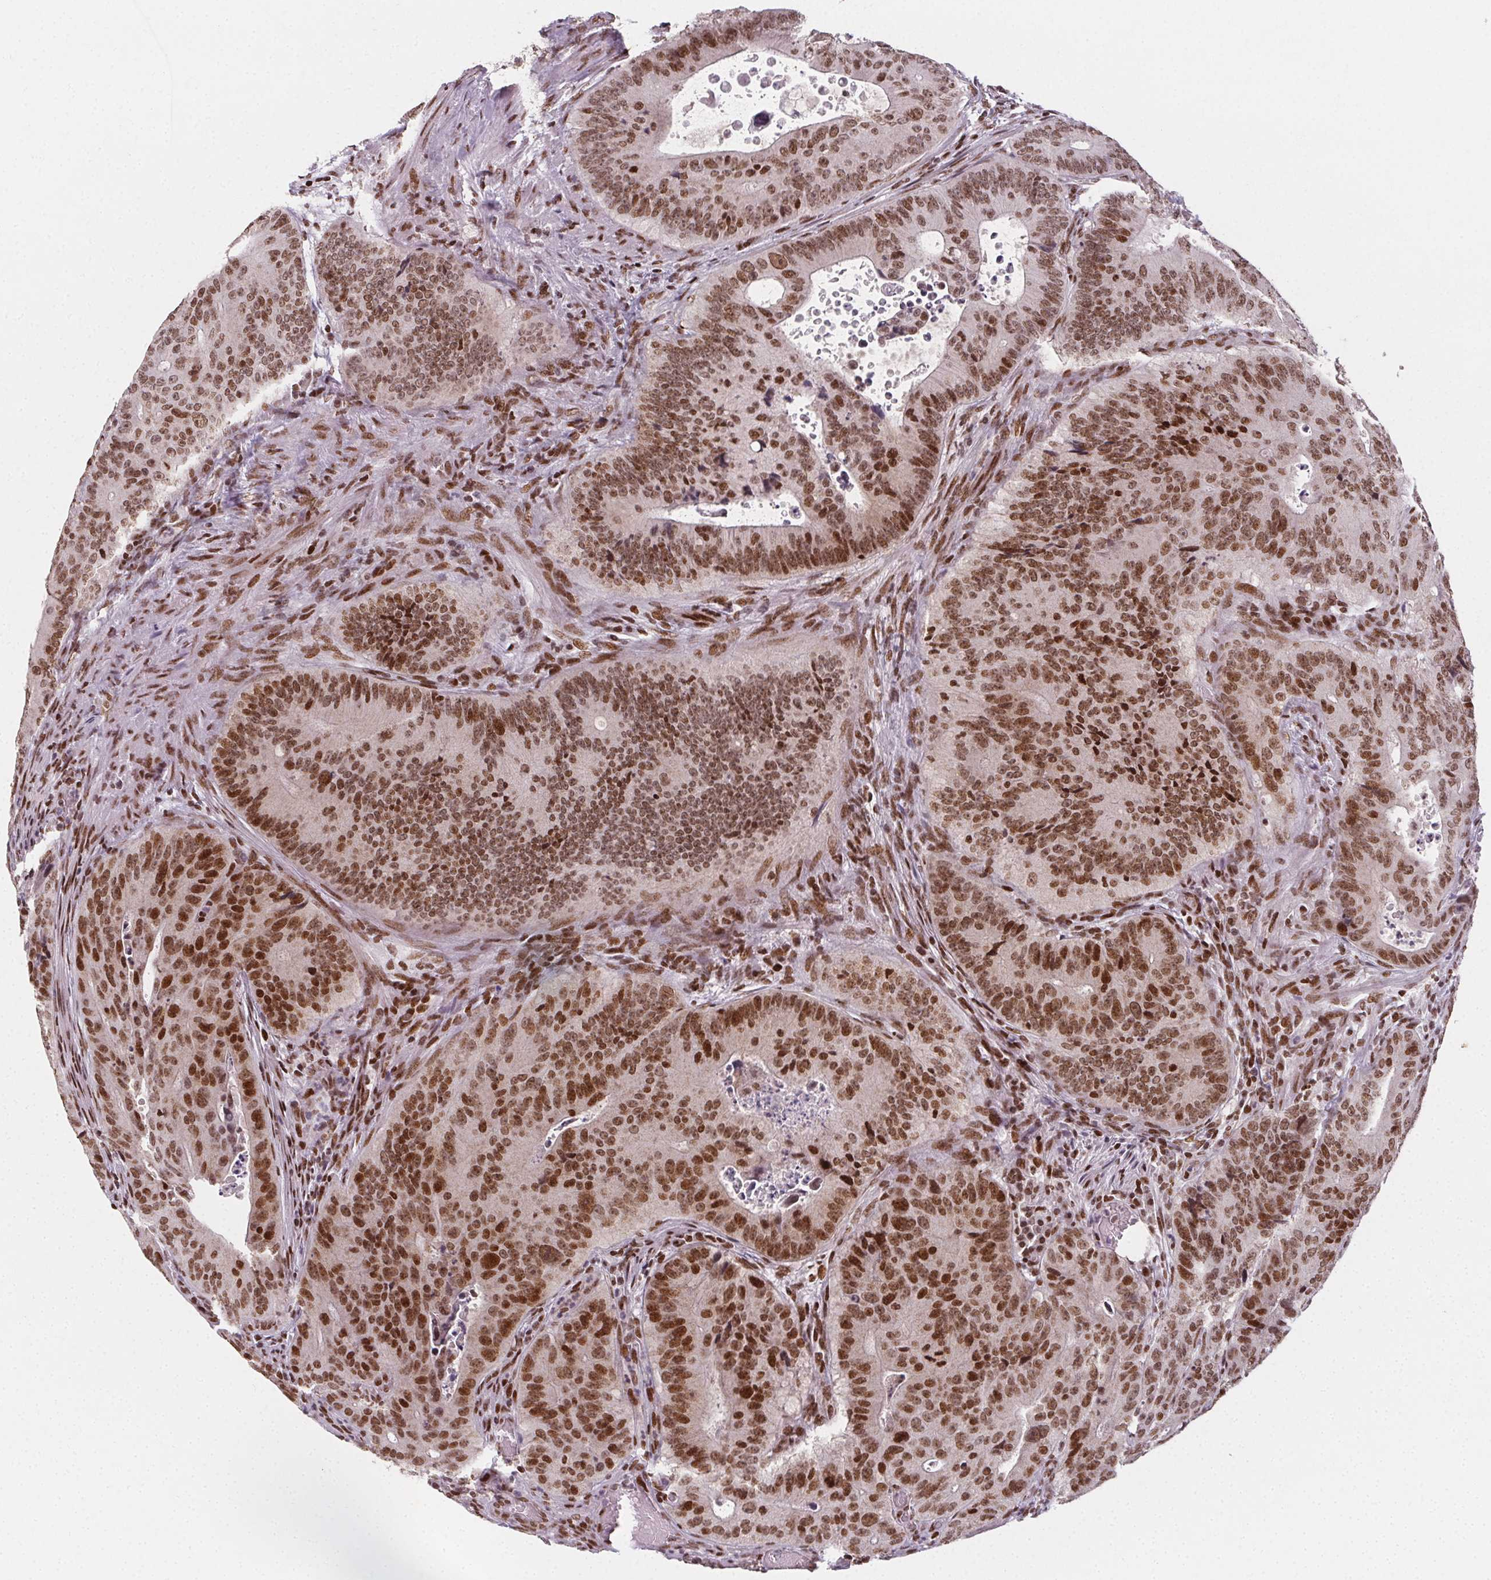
{"staining": {"intensity": "strong", "quantity": "25%-75%", "location": "nuclear"}, "tissue": "colorectal cancer", "cell_type": "Tumor cells", "image_type": "cancer", "snomed": [{"axis": "morphology", "description": "Adenocarcinoma, NOS"}, {"axis": "topography", "description": "Colon"}], "caption": "Human adenocarcinoma (colorectal) stained for a protein (brown) displays strong nuclear positive staining in approximately 25%-75% of tumor cells.", "gene": "KMT2A", "patient": {"sex": "male", "age": 62}}